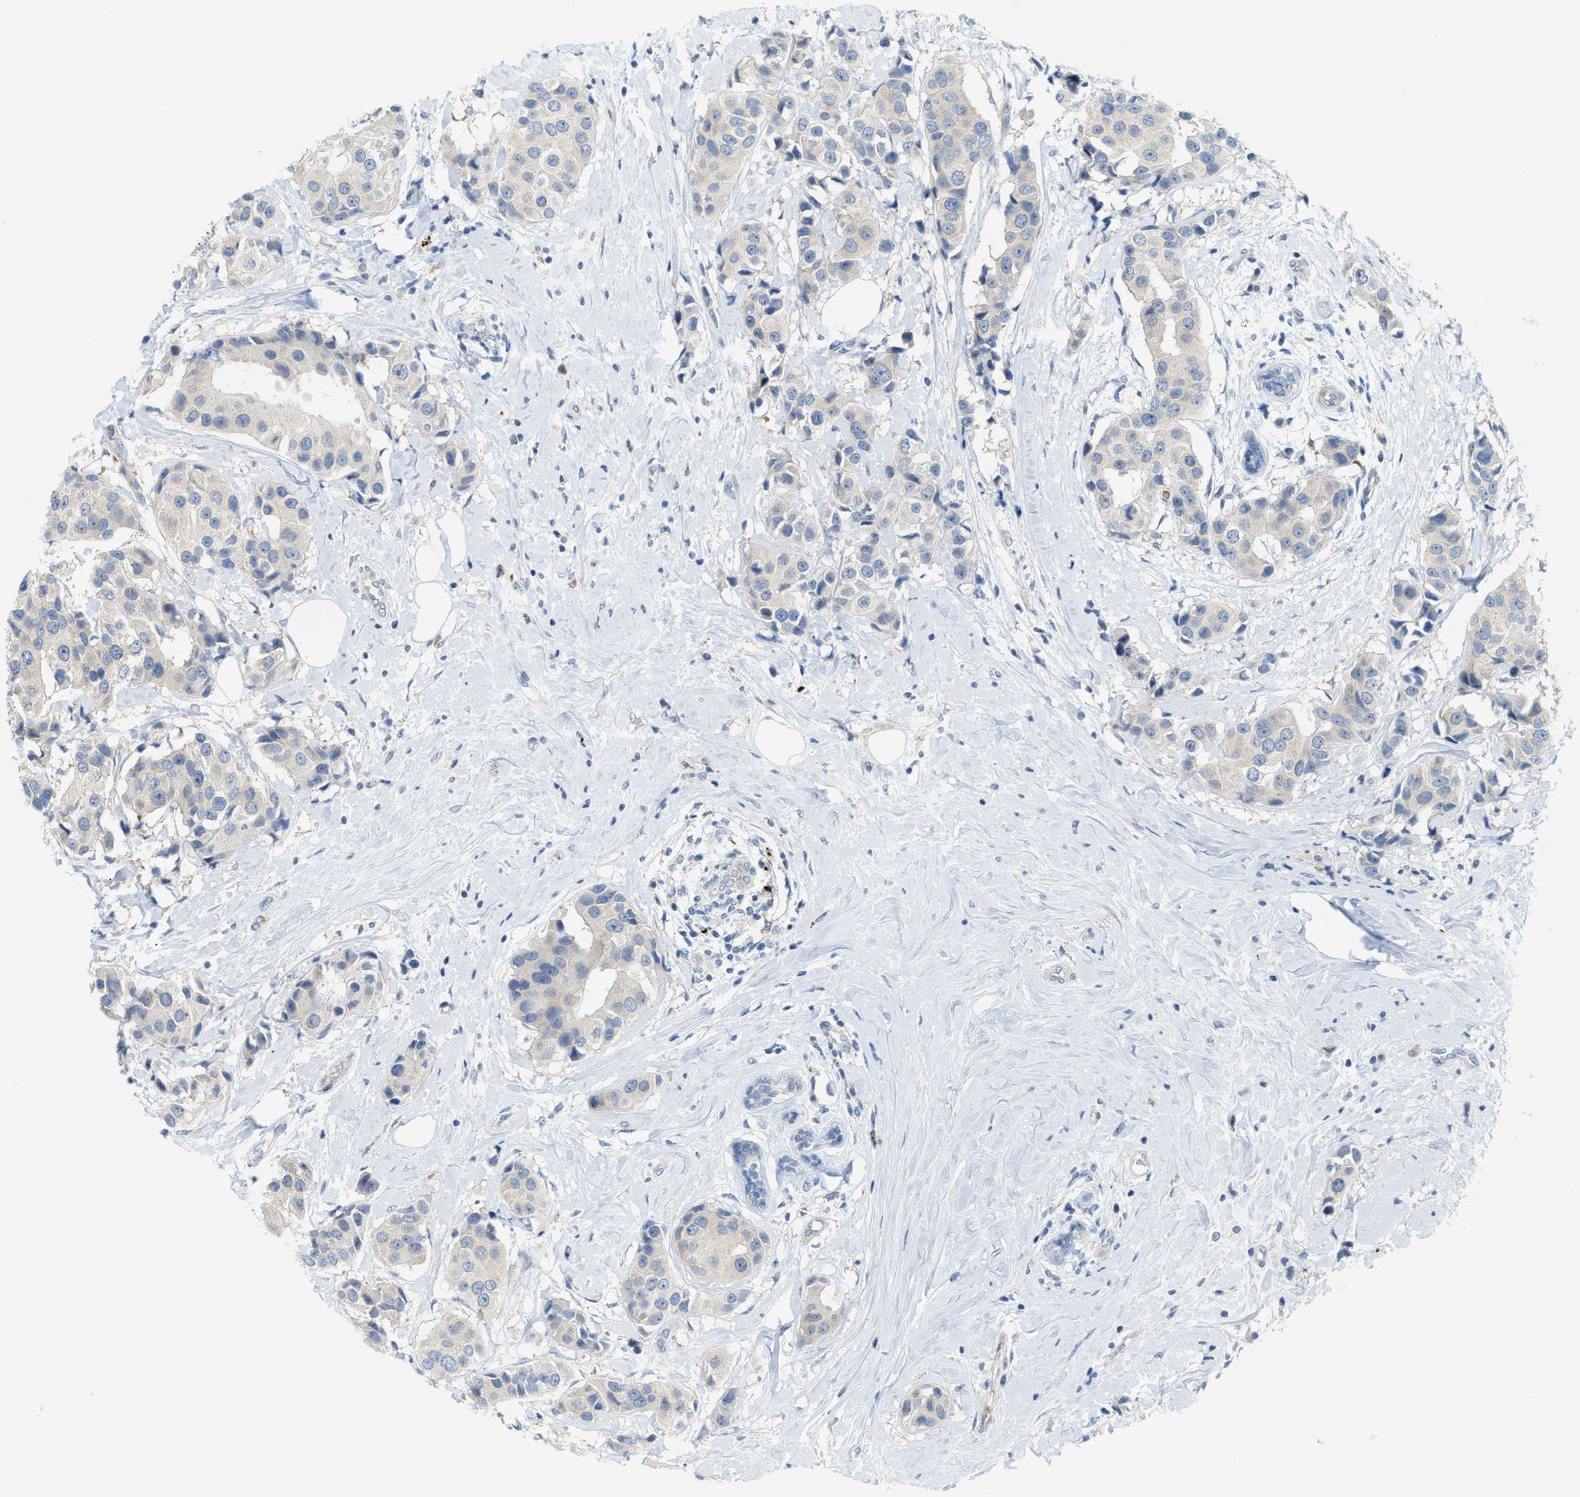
{"staining": {"intensity": "negative", "quantity": "none", "location": "none"}, "tissue": "breast cancer", "cell_type": "Tumor cells", "image_type": "cancer", "snomed": [{"axis": "morphology", "description": "Normal tissue, NOS"}, {"axis": "morphology", "description": "Duct carcinoma"}, {"axis": "topography", "description": "Breast"}], "caption": "Immunohistochemistry micrograph of neoplastic tissue: human invasive ductal carcinoma (breast) stained with DAB reveals no significant protein positivity in tumor cells. (Brightfield microscopy of DAB (3,3'-diaminobenzidine) immunohistochemistry at high magnification).", "gene": "KLHDC10", "patient": {"sex": "female", "age": 39}}